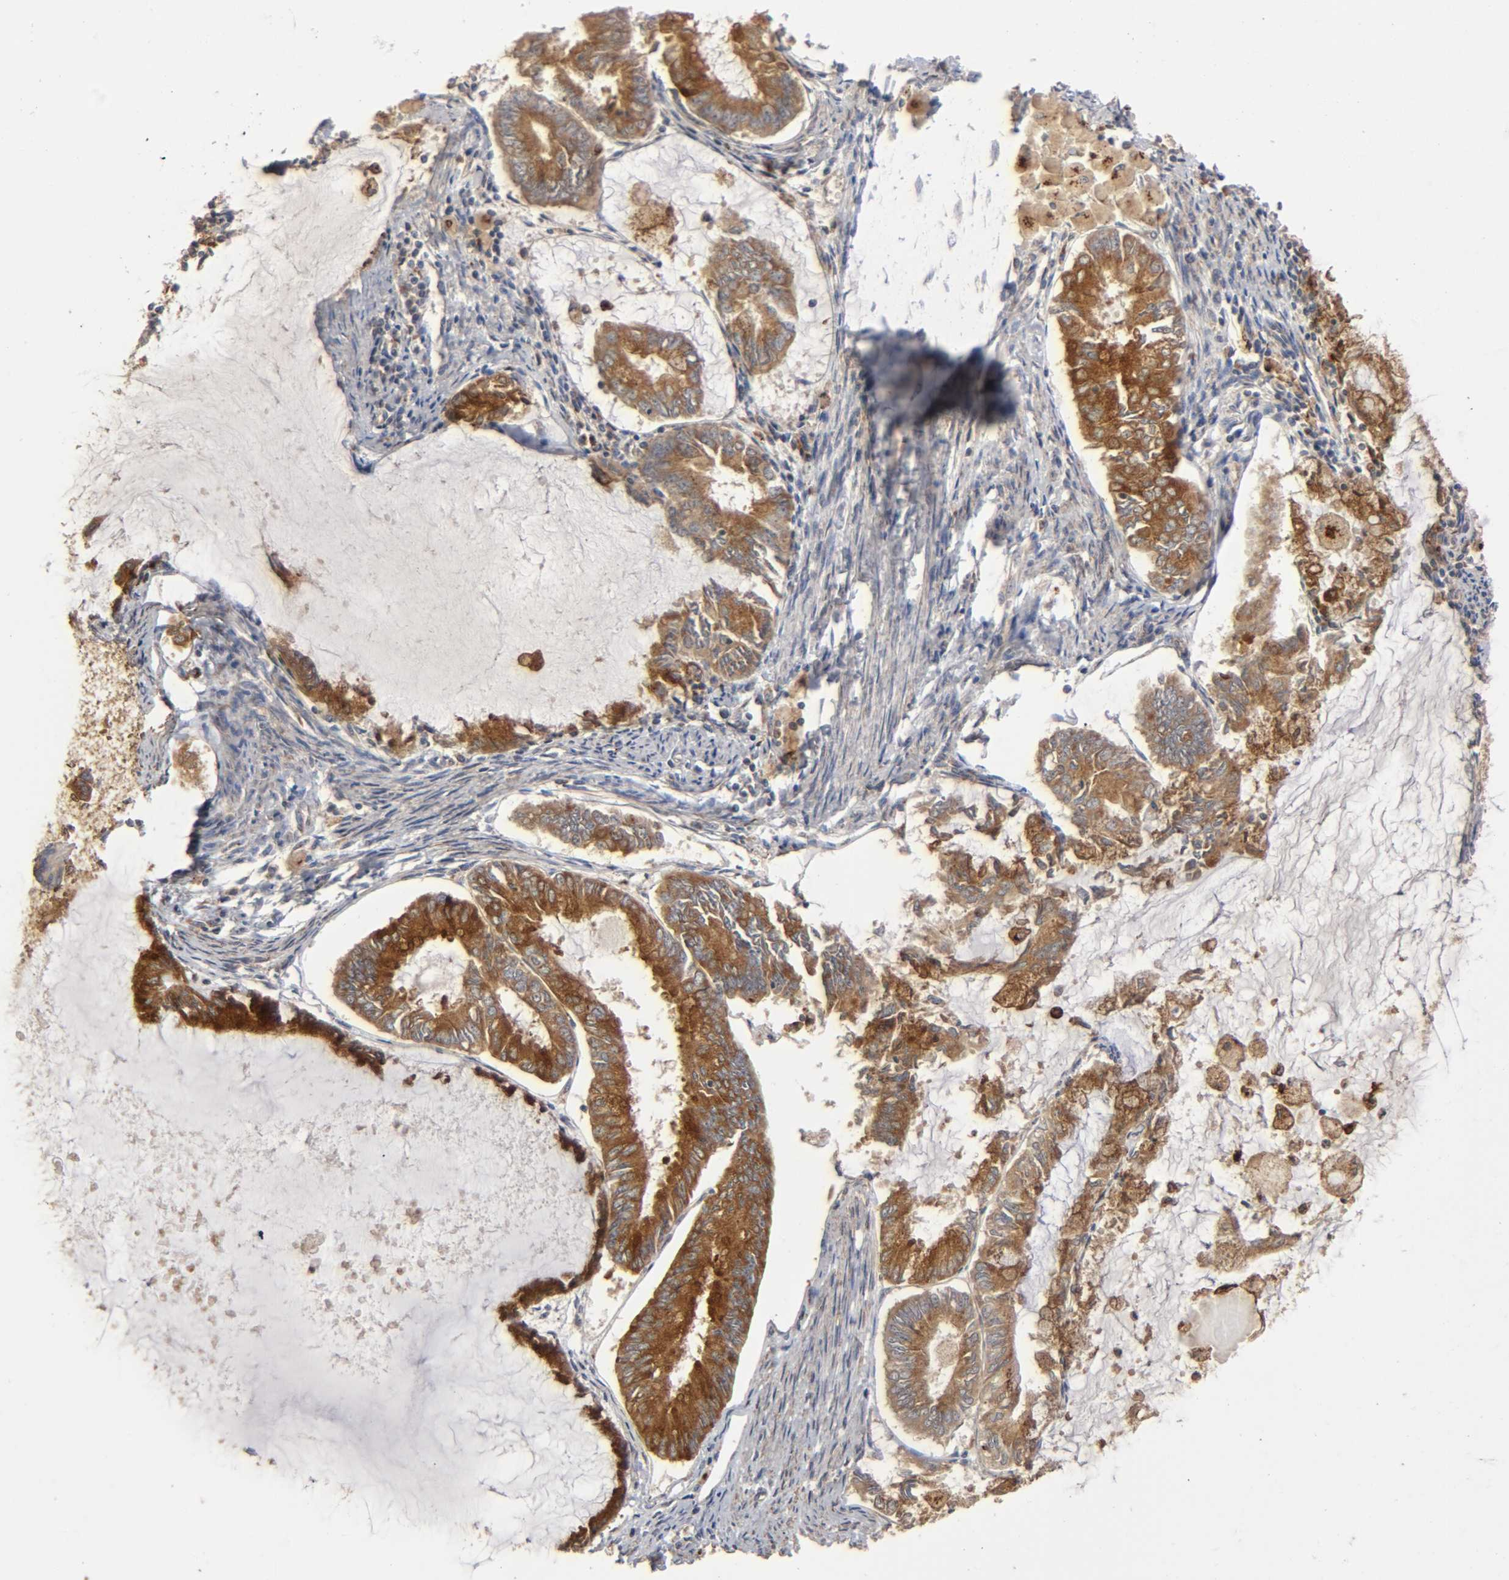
{"staining": {"intensity": "strong", "quantity": ">75%", "location": "cytoplasmic/membranous"}, "tissue": "endometrial cancer", "cell_type": "Tumor cells", "image_type": "cancer", "snomed": [{"axis": "morphology", "description": "Adenocarcinoma, NOS"}, {"axis": "topography", "description": "Endometrium"}], "caption": "Protein analysis of endometrial cancer (adenocarcinoma) tissue shows strong cytoplasmic/membranous staining in about >75% of tumor cells. Nuclei are stained in blue.", "gene": "GNPTG", "patient": {"sex": "female", "age": 86}}